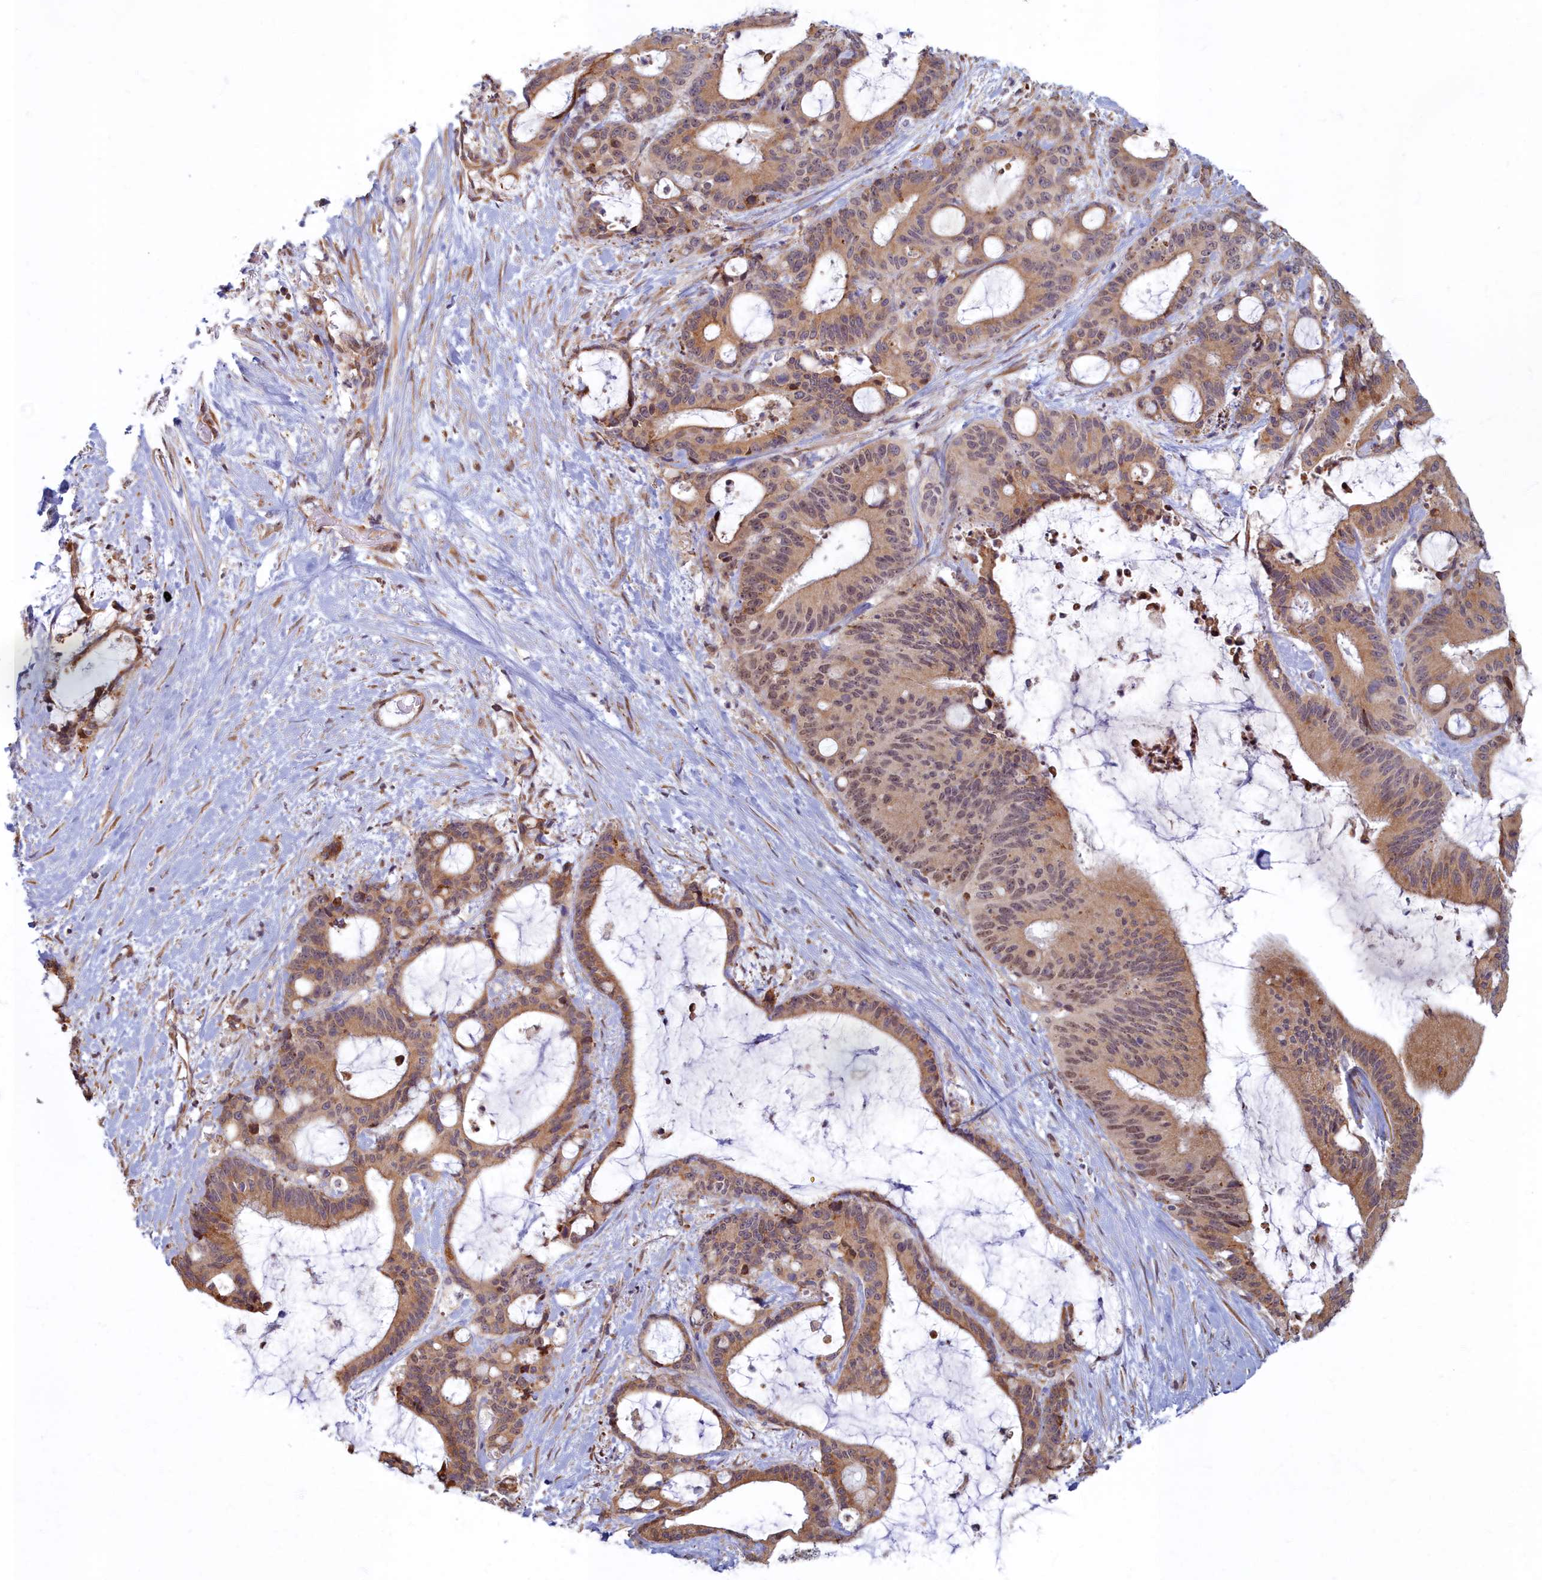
{"staining": {"intensity": "moderate", "quantity": ">75%", "location": "cytoplasmic/membranous"}, "tissue": "liver cancer", "cell_type": "Tumor cells", "image_type": "cancer", "snomed": [{"axis": "morphology", "description": "Normal tissue, NOS"}, {"axis": "morphology", "description": "Cholangiocarcinoma"}, {"axis": "topography", "description": "Liver"}, {"axis": "topography", "description": "Peripheral nerve tissue"}], "caption": "High-magnification brightfield microscopy of liver cancer stained with DAB (brown) and counterstained with hematoxylin (blue). tumor cells exhibit moderate cytoplasmic/membranous positivity is present in about>75% of cells.", "gene": "MAK16", "patient": {"sex": "female", "age": 73}}